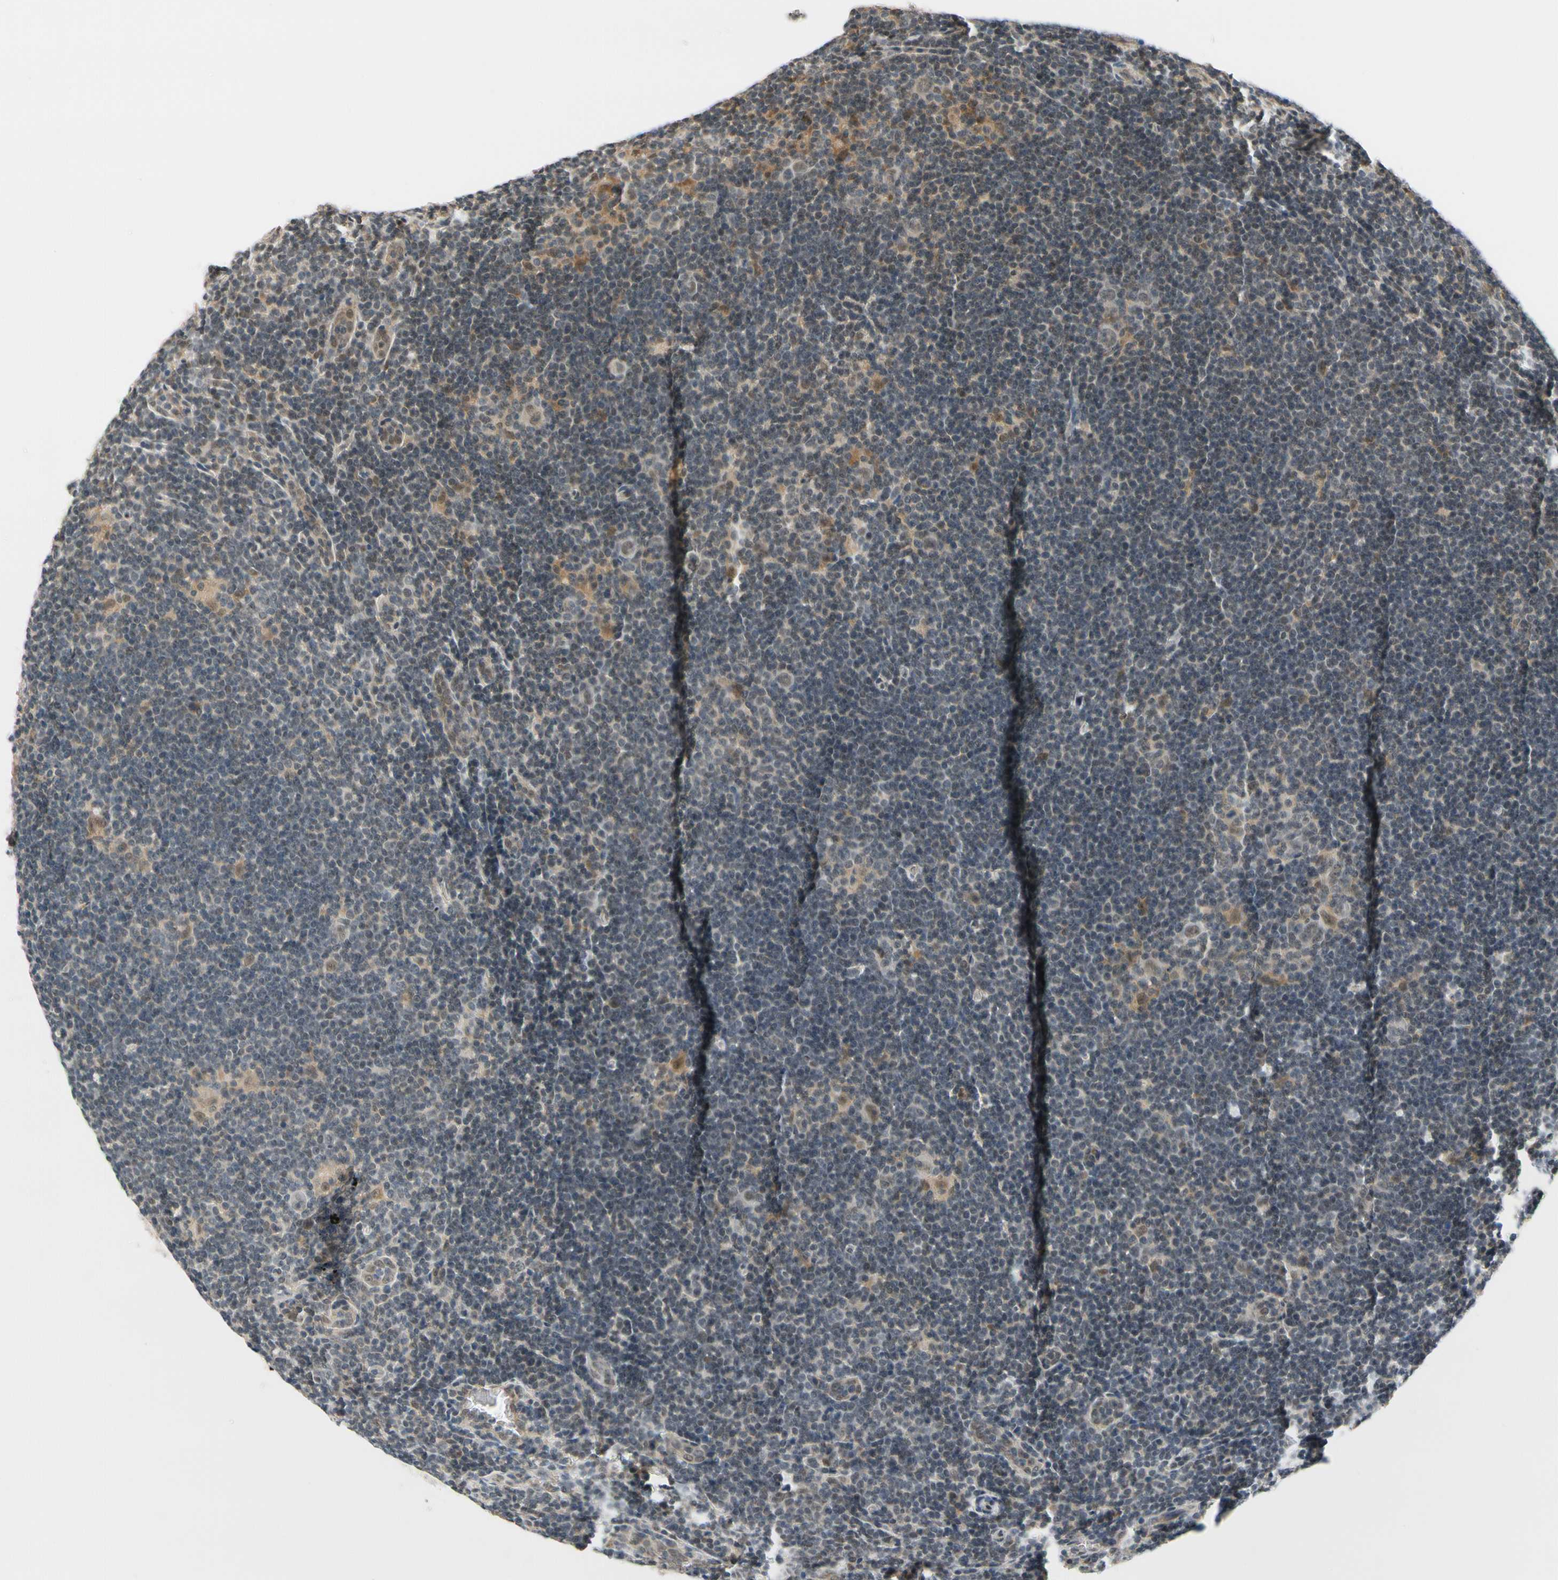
{"staining": {"intensity": "moderate", "quantity": ">75%", "location": "nuclear"}, "tissue": "lymphoma", "cell_type": "Tumor cells", "image_type": "cancer", "snomed": [{"axis": "morphology", "description": "Hodgkin's disease, NOS"}, {"axis": "topography", "description": "Lymph node"}], "caption": "Immunohistochemistry (DAB (3,3'-diaminobenzidine)) staining of human Hodgkin's disease reveals moderate nuclear protein staining in approximately >75% of tumor cells. (DAB IHC, brown staining for protein, blue staining for nuclei).", "gene": "TAF12", "patient": {"sex": "female", "age": 57}}